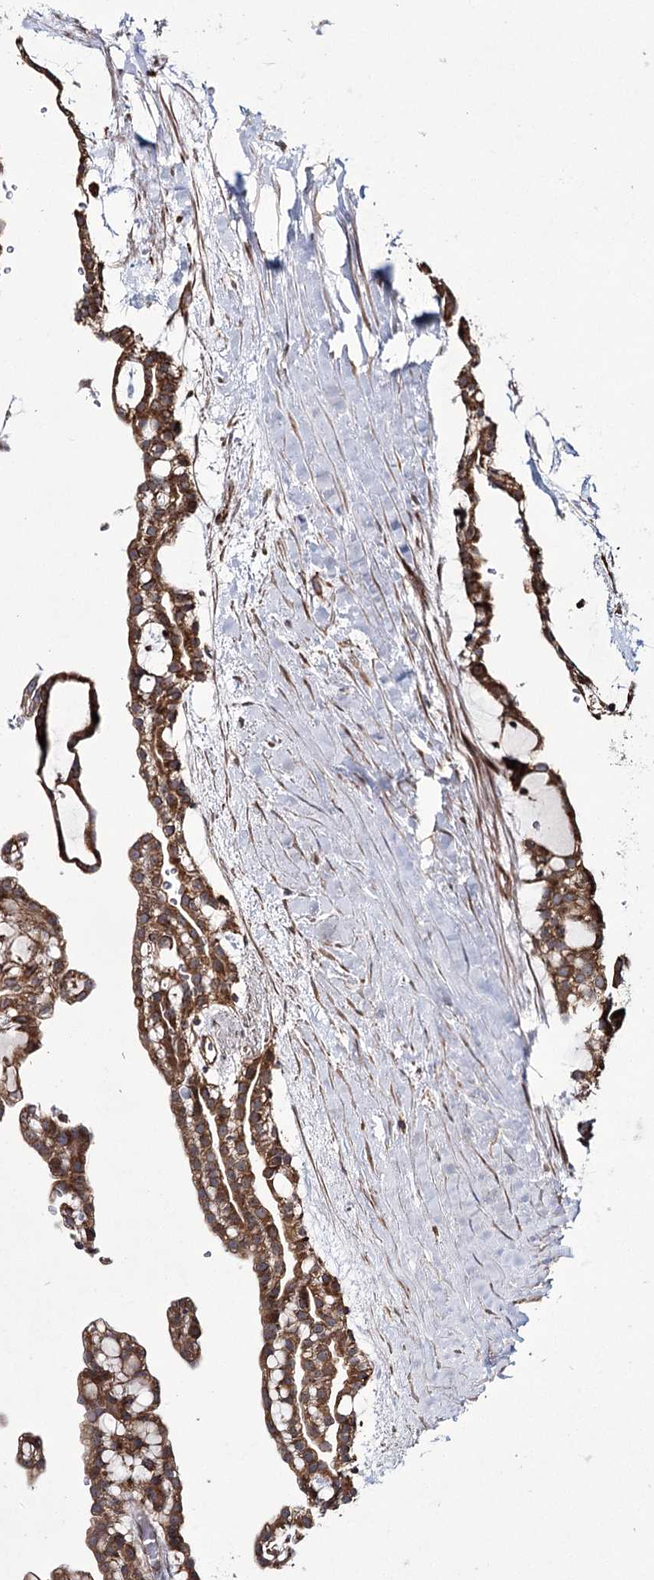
{"staining": {"intensity": "moderate", "quantity": ">75%", "location": "cytoplasmic/membranous"}, "tissue": "renal cancer", "cell_type": "Tumor cells", "image_type": "cancer", "snomed": [{"axis": "morphology", "description": "Adenocarcinoma, NOS"}, {"axis": "topography", "description": "Kidney"}], "caption": "A histopathology image of human renal cancer stained for a protein exhibits moderate cytoplasmic/membranous brown staining in tumor cells.", "gene": "HECTD2", "patient": {"sex": "male", "age": 63}}